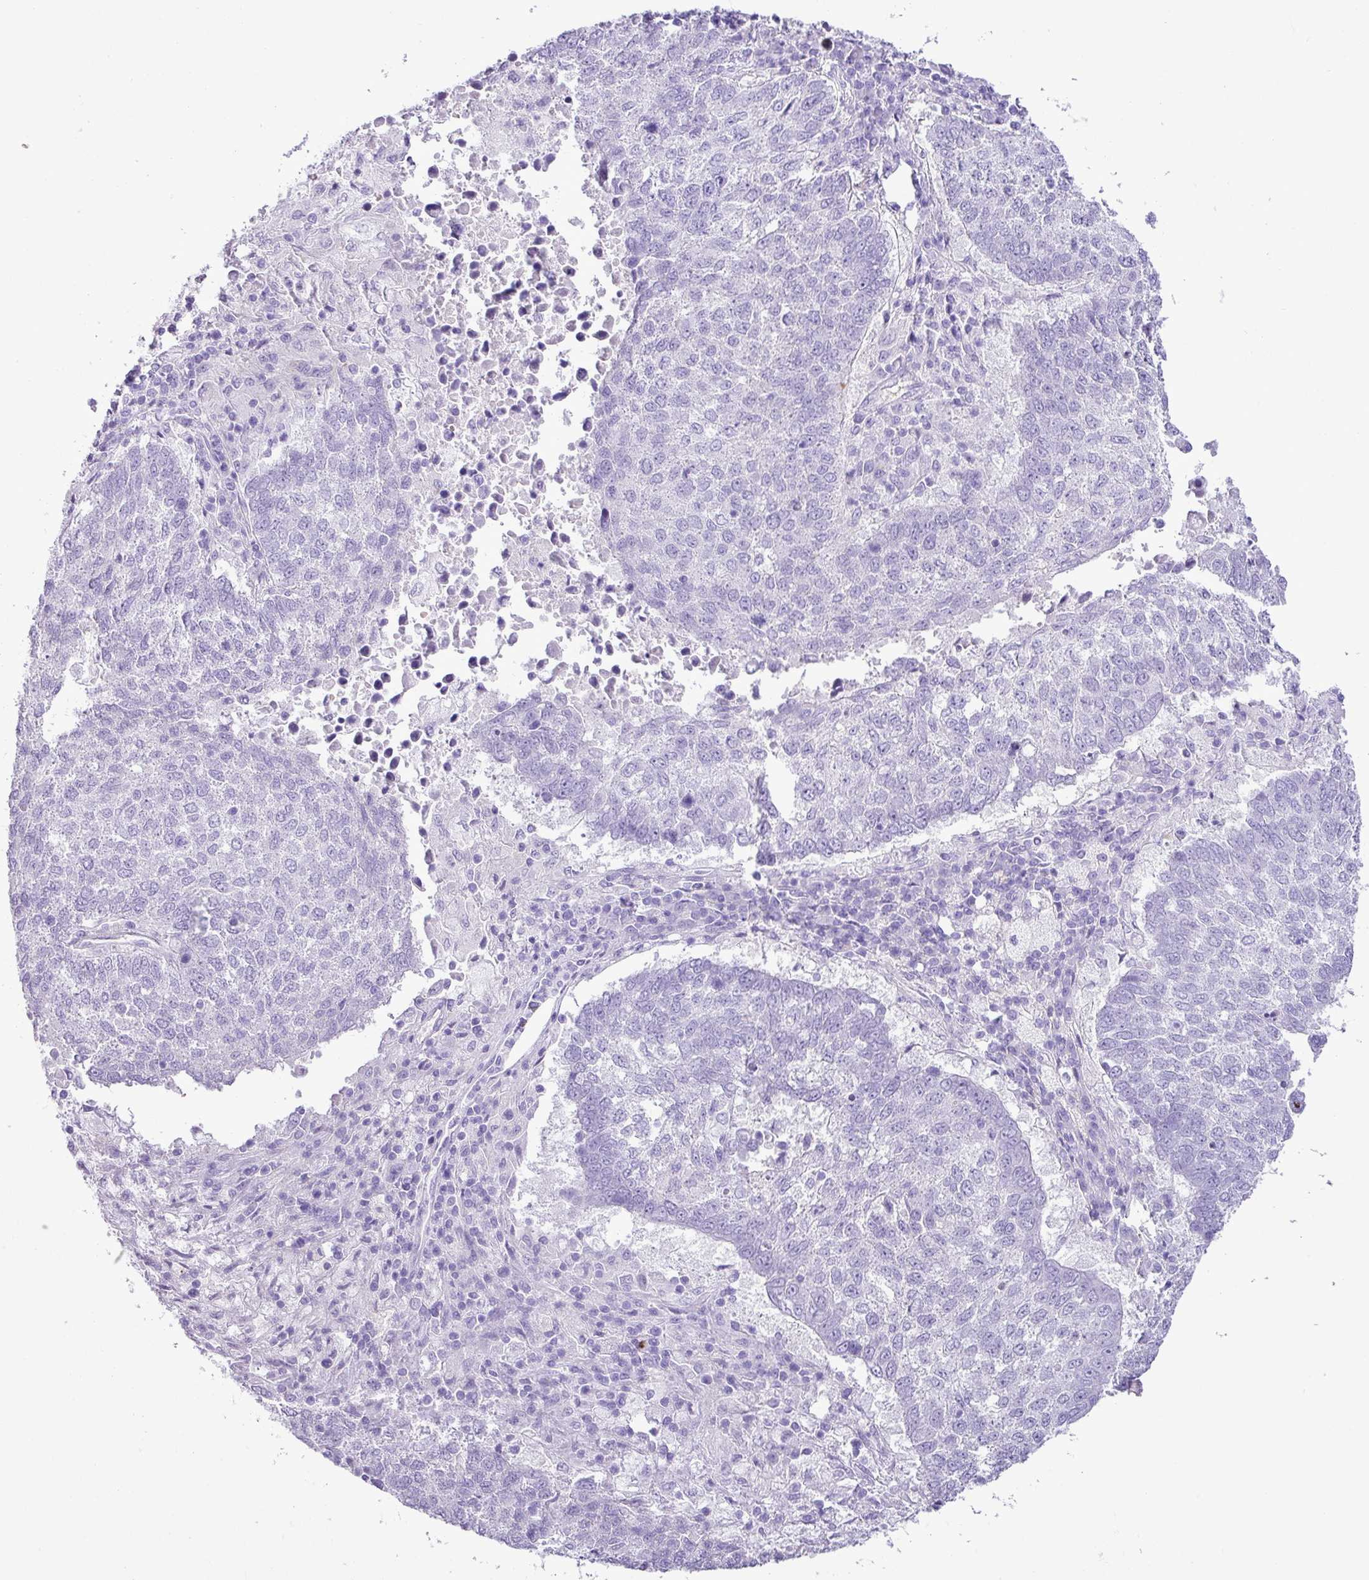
{"staining": {"intensity": "negative", "quantity": "none", "location": "none"}, "tissue": "lung cancer", "cell_type": "Tumor cells", "image_type": "cancer", "snomed": [{"axis": "morphology", "description": "Squamous cell carcinoma, NOS"}, {"axis": "topography", "description": "Lung"}], "caption": "Tumor cells show no significant staining in squamous cell carcinoma (lung).", "gene": "ZSCAN5A", "patient": {"sex": "male", "age": 73}}